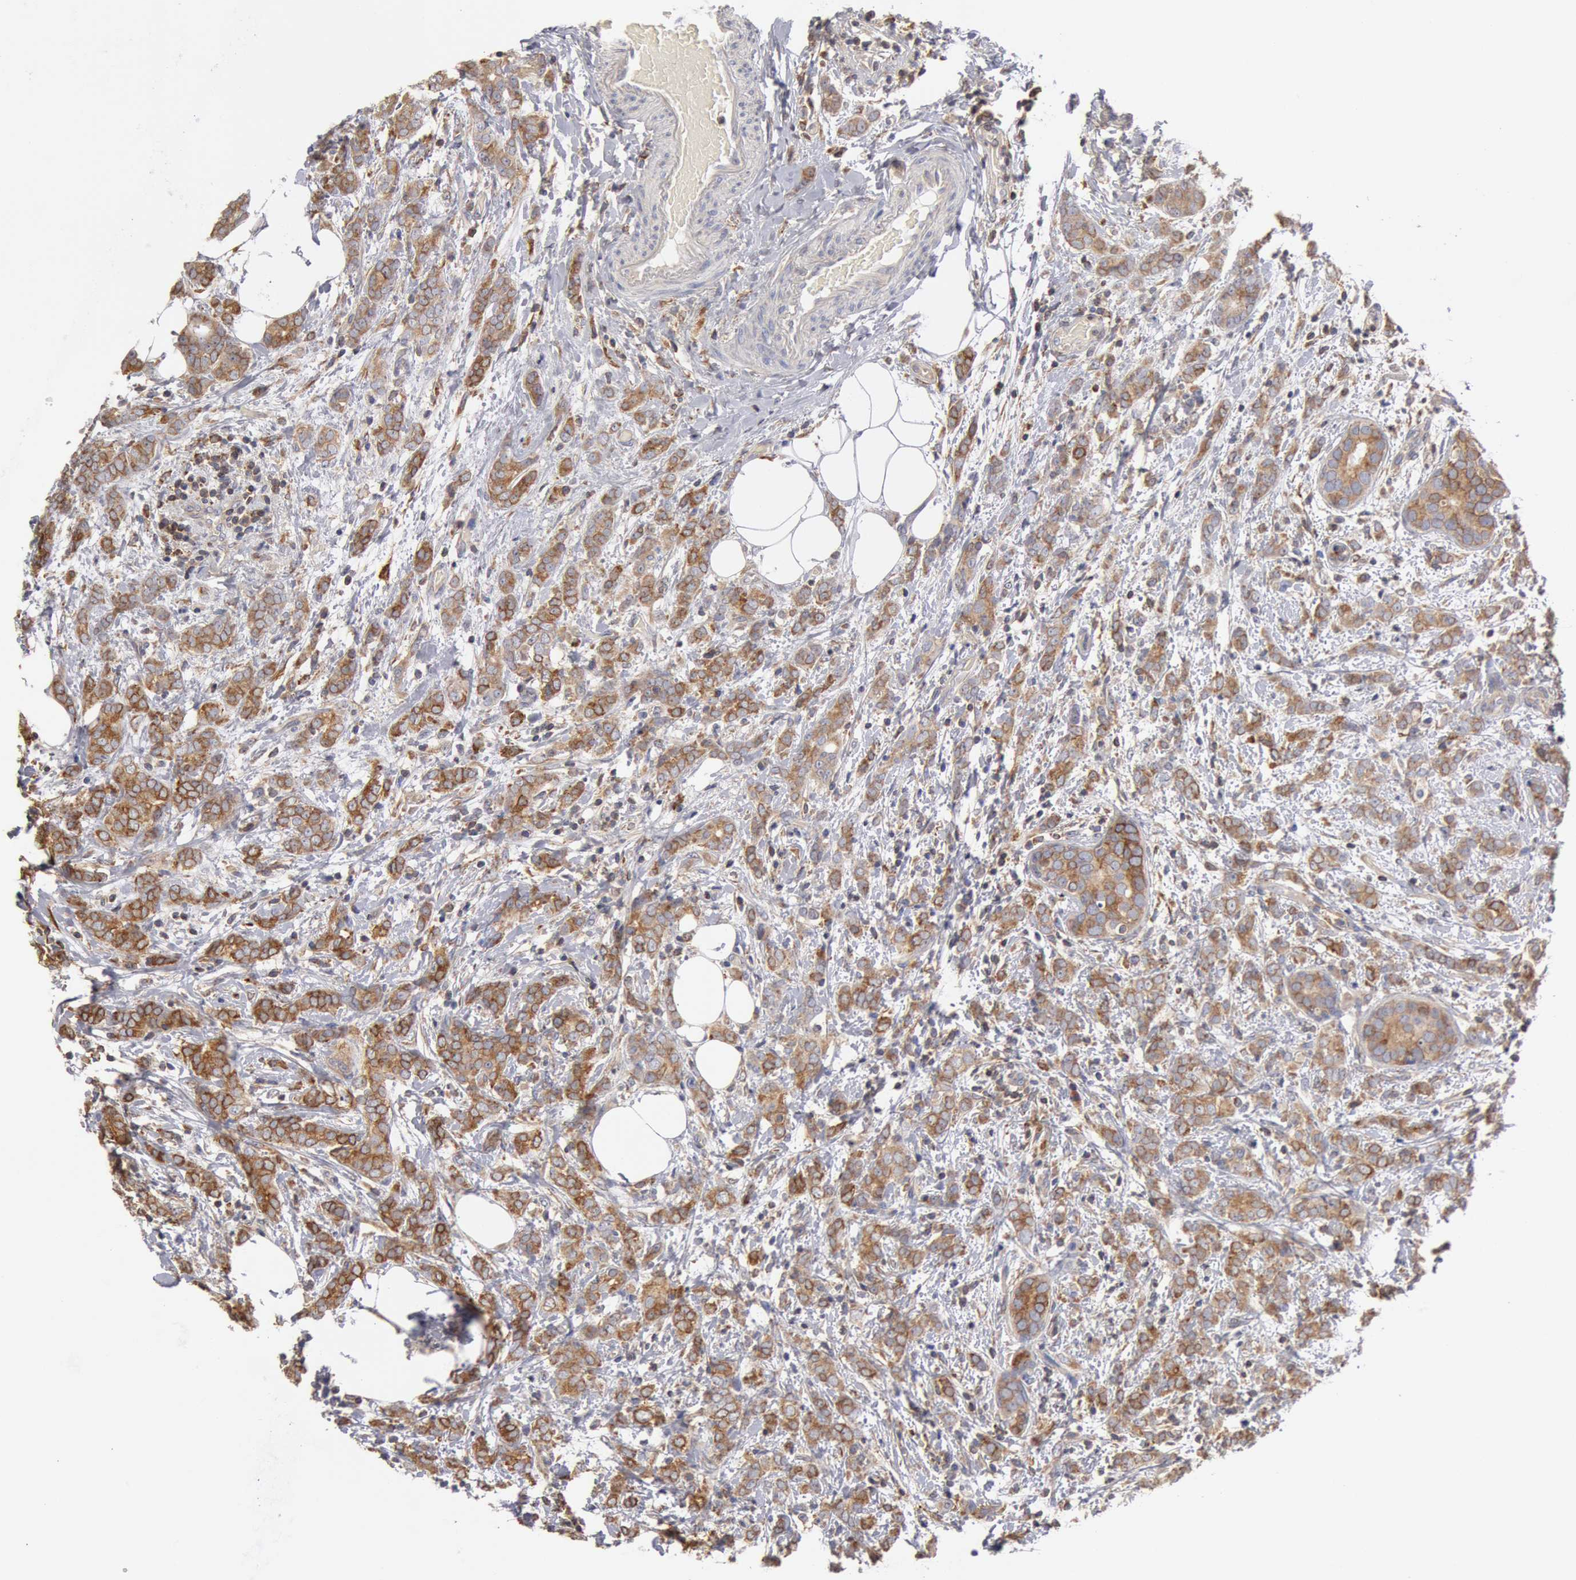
{"staining": {"intensity": "moderate", "quantity": ">75%", "location": "cytoplasmic/membranous"}, "tissue": "breast cancer", "cell_type": "Tumor cells", "image_type": "cancer", "snomed": [{"axis": "morphology", "description": "Duct carcinoma"}, {"axis": "topography", "description": "Breast"}], "caption": "Moderate cytoplasmic/membranous staining is seen in approximately >75% of tumor cells in breast cancer (invasive ductal carcinoma).", "gene": "OSBPL8", "patient": {"sex": "female", "age": 53}}